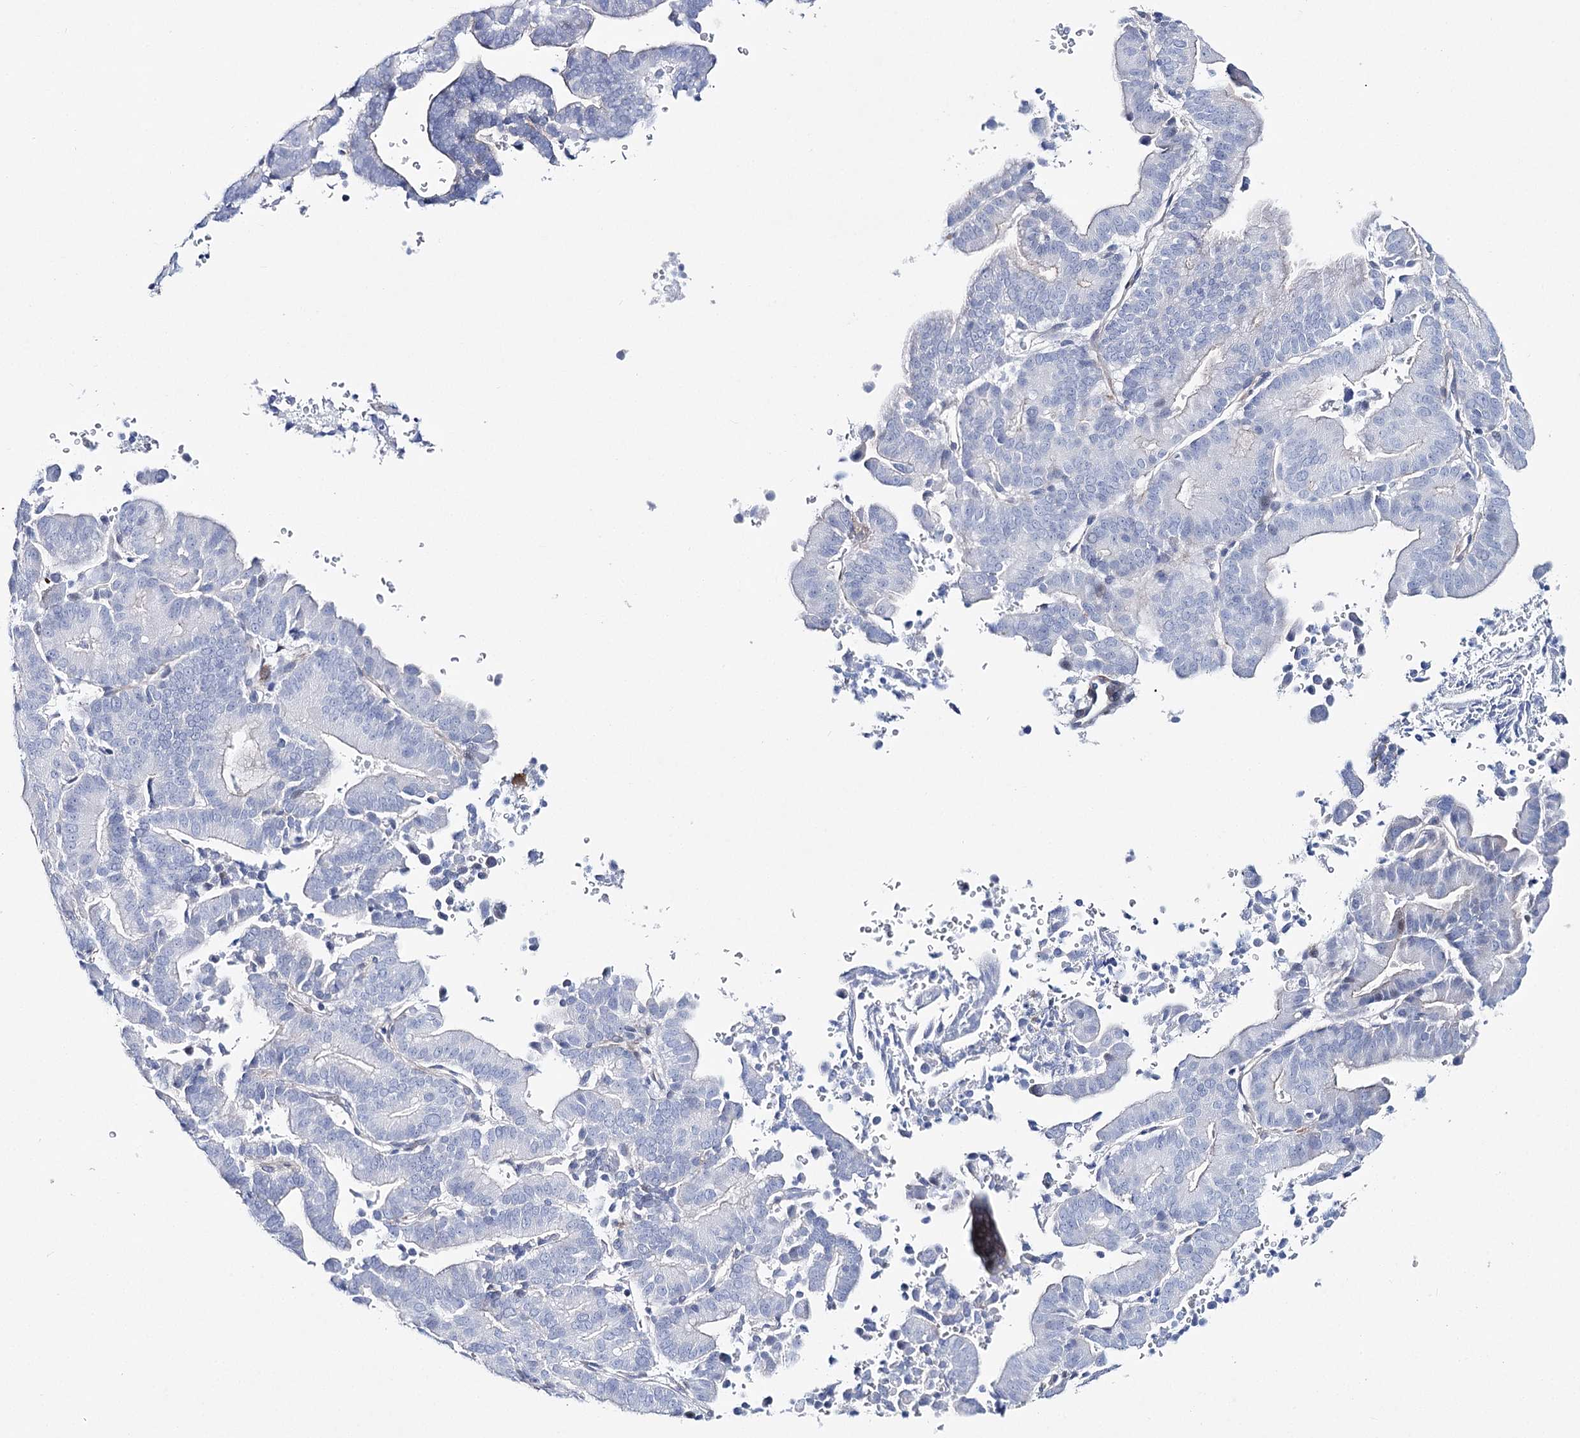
{"staining": {"intensity": "negative", "quantity": "none", "location": "none"}, "tissue": "liver cancer", "cell_type": "Tumor cells", "image_type": "cancer", "snomed": [{"axis": "morphology", "description": "Cholangiocarcinoma"}, {"axis": "topography", "description": "Liver"}], "caption": "Tumor cells are negative for brown protein staining in liver cancer (cholangiocarcinoma).", "gene": "ANKRD23", "patient": {"sex": "female", "age": 75}}